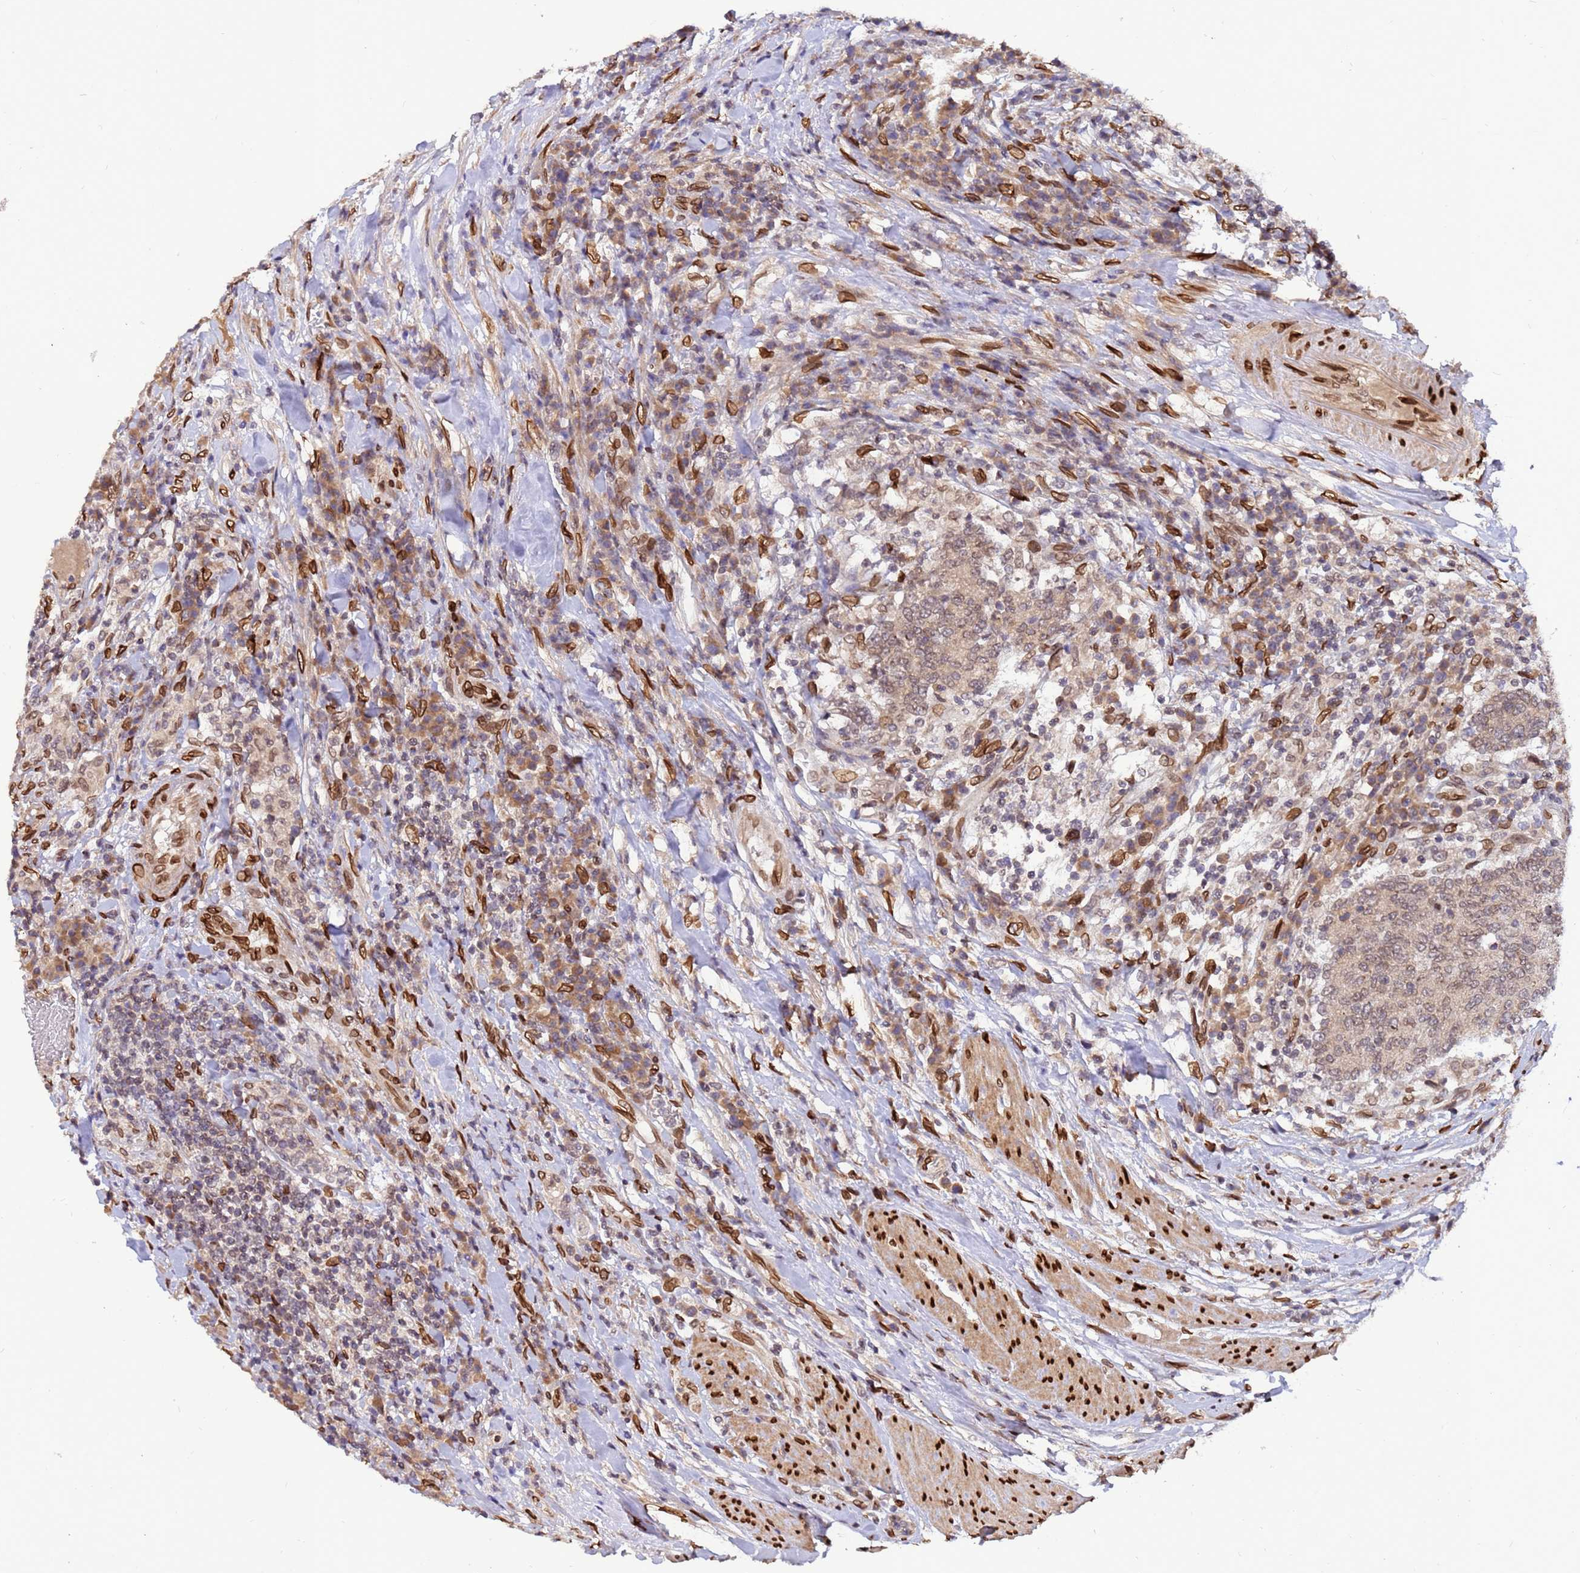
{"staining": {"intensity": "moderate", "quantity": "25%-75%", "location": "cytoplasmic/membranous,nuclear"}, "tissue": "colorectal cancer", "cell_type": "Tumor cells", "image_type": "cancer", "snomed": [{"axis": "morphology", "description": "Adenocarcinoma, NOS"}, {"axis": "topography", "description": "Colon"}], "caption": "Colorectal cancer was stained to show a protein in brown. There is medium levels of moderate cytoplasmic/membranous and nuclear expression in about 25%-75% of tumor cells.", "gene": "GPR135", "patient": {"sex": "female", "age": 75}}